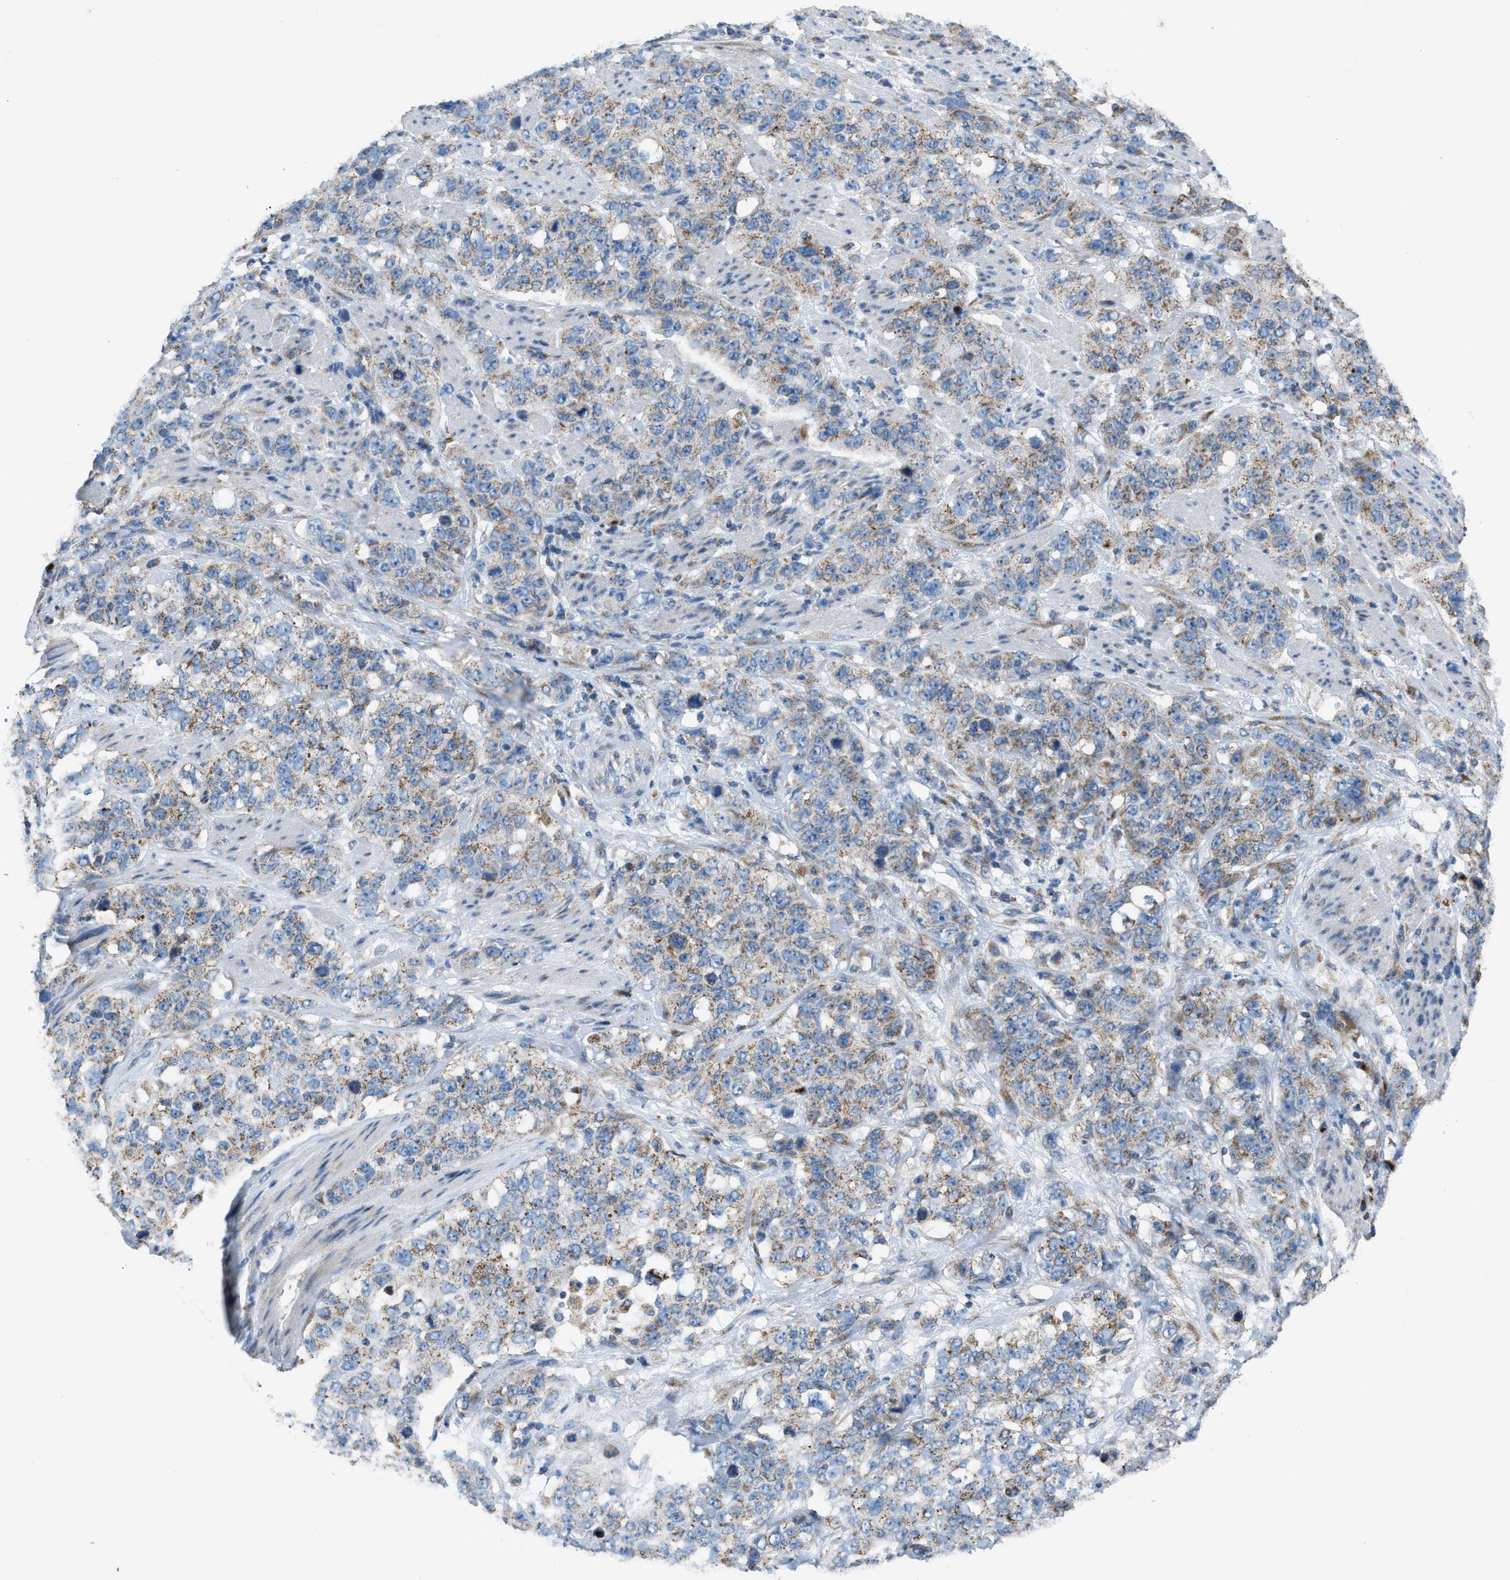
{"staining": {"intensity": "weak", "quantity": ">75%", "location": "cytoplasmic/membranous"}, "tissue": "stomach cancer", "cell_type": "Tumor cells", "image_type": "cancer", "snomed": [{"axis": "morphology", "description": "Adenocarcinoma, NOS"}, {"axis": "topography", "description": "Stomach"}], "caption": "A low amount of weak cytoplasmic/membranous staining is present in approximately >75% of tumor cells in adenocarcinoma (stomach) tissue.", "gene": "ETFB", "patient": {"sex": "male", "age": 48}}